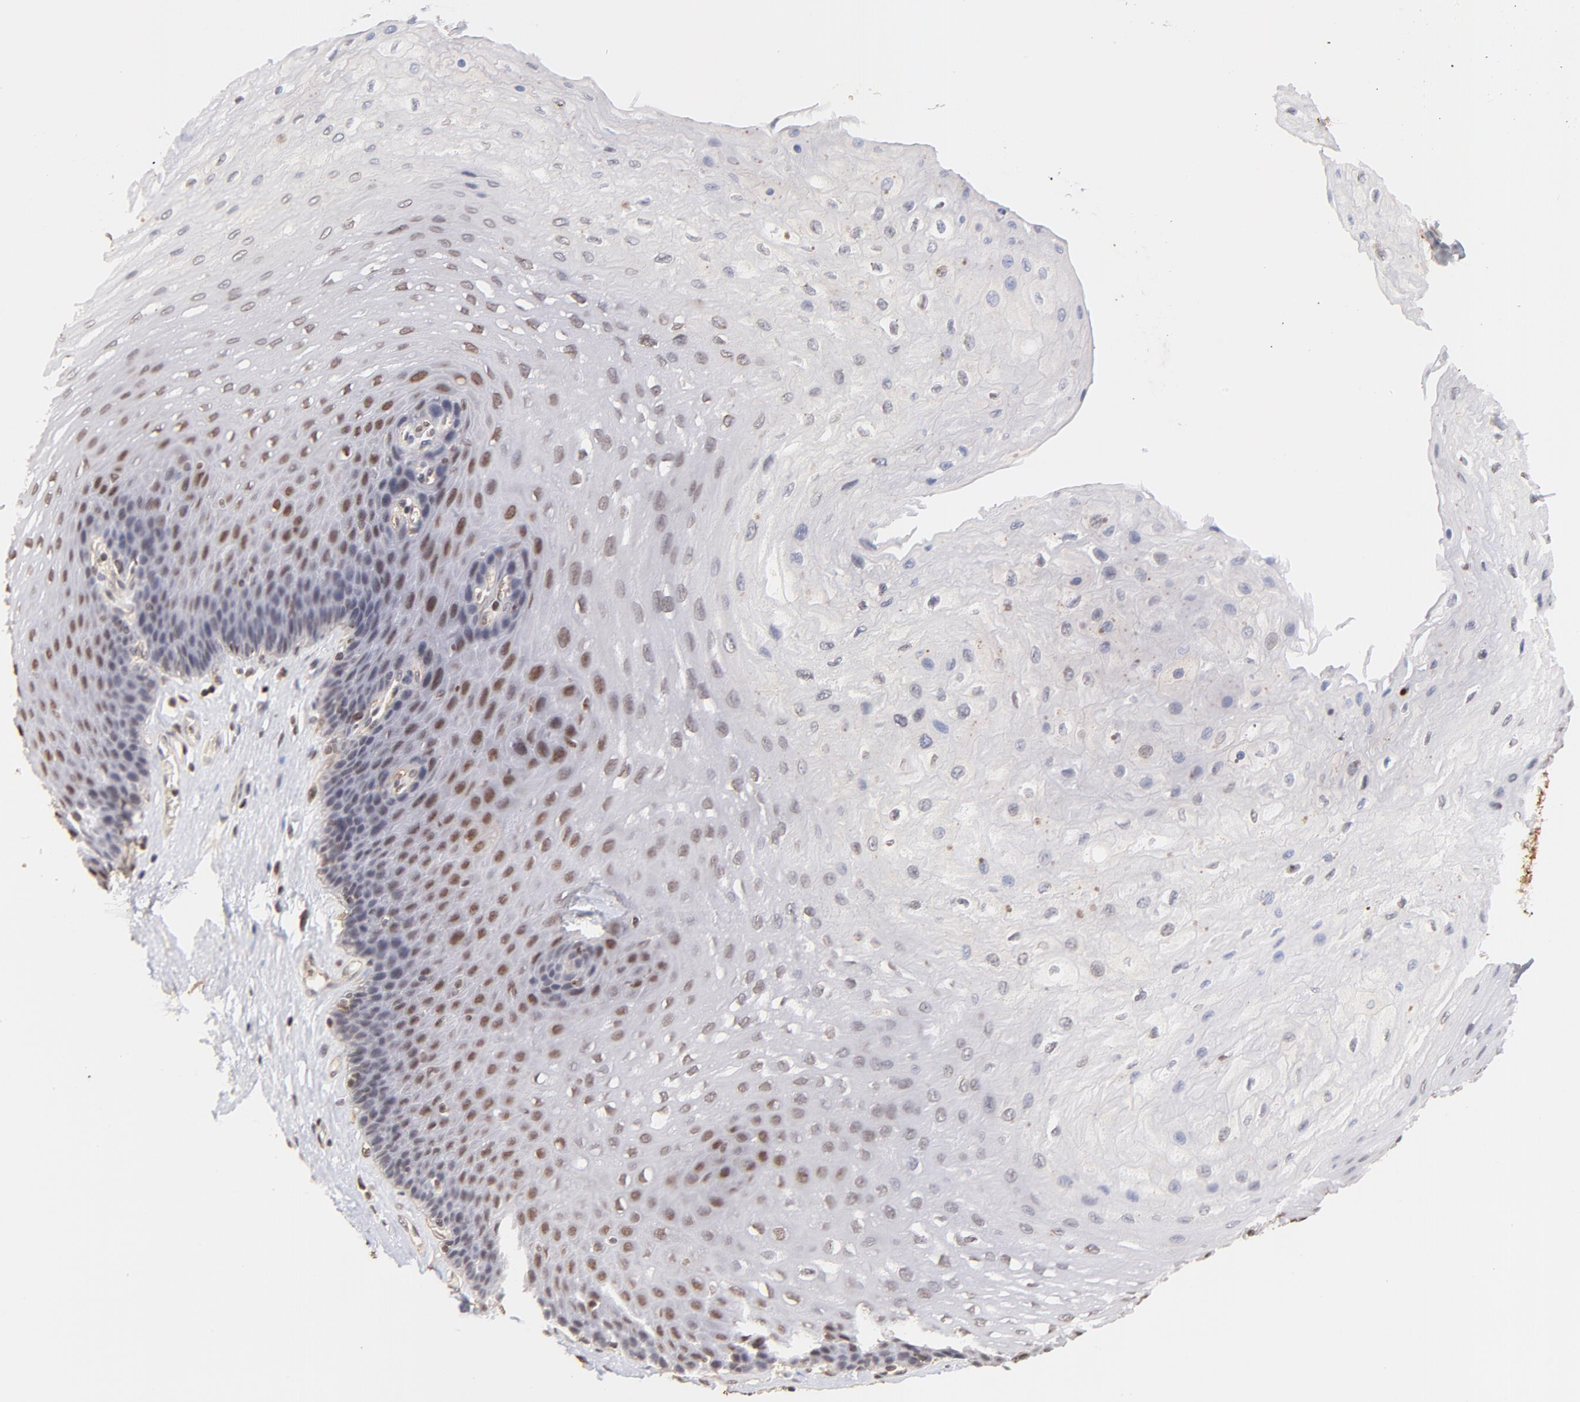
{"staining": {"intensity": "weak", "quantity": "25%-75%", "location": "nuclear"}, "tissue": "esophagus", "cell_type": "Squamous epithelial cells", "image_type": "normal", "snomed": [{"axis": "morphology", "description": "Normal tissue, NOS"}, {"axis": "topography", "description": "Esophagus"}], "caption": "DAB (3,3'-diaminobenzidine) immunohistochemical staining of unremarkable esophagus demonstrates weak nuclear protein expression in approximately 25%-75% of squamous epithelial cells. The staining was performed using DAB to visualize the protein expression in brown, while the nuclei were stained in blue with hematoxylin (Magnification: 20x).", "gene": "ZFP92", "patient": {"sex": "female", "age": 72}}